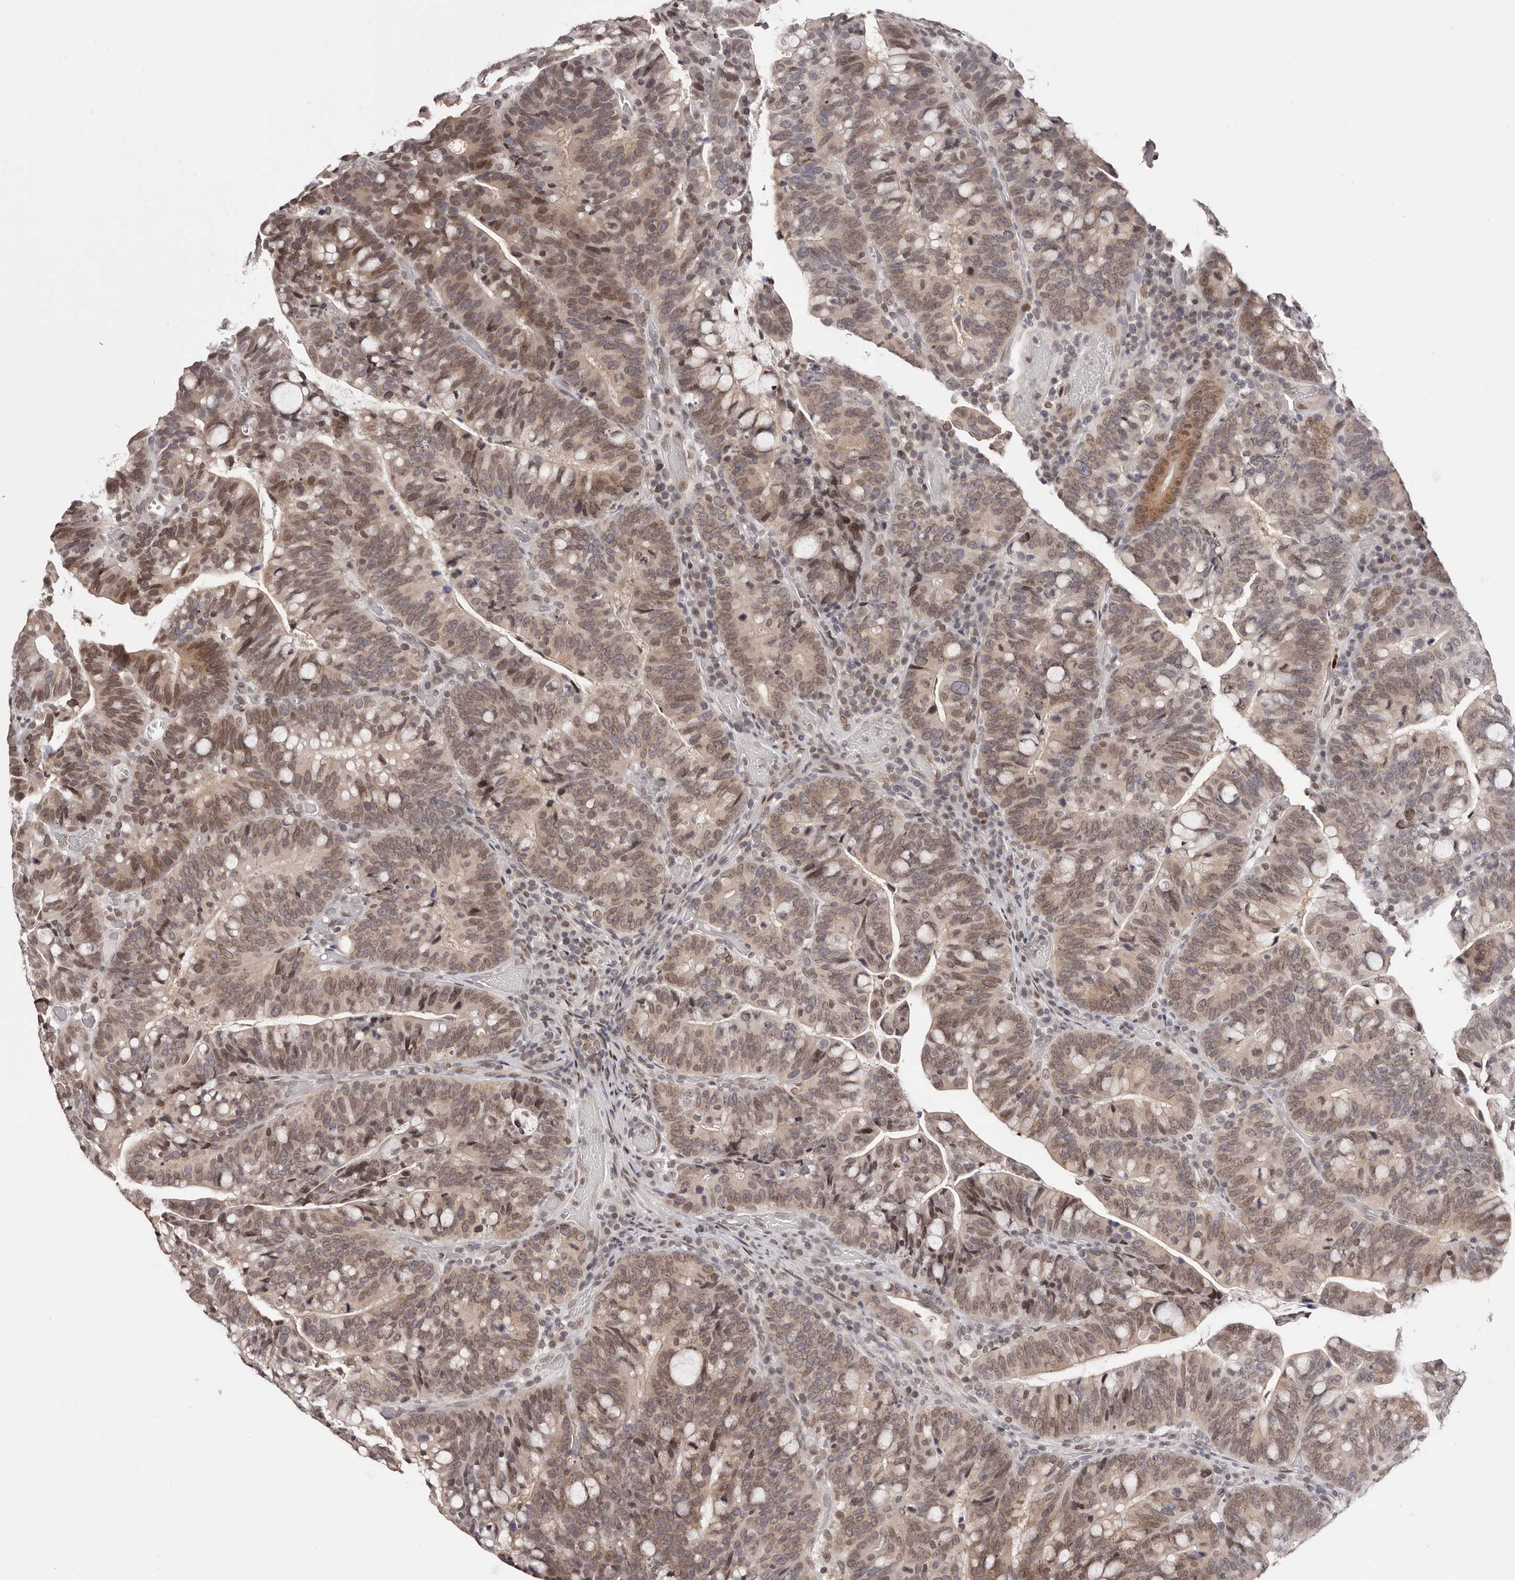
{"staining": {"intensity": "moderate", "quantity": ">75%", "location": "cytoplasmic/membranous,nuclear"}, "tissue": "colorectal cancer", "cell_type": "Tumor cells", "image_type": "cancer", "snomed": [{"axis": "morphology", "description": "Adenocarcinoma, NOS"}, {"axis": "topography", "description": "Colon"}], "caption": "Colorectal adenocarcinoma tissue reveals moderate cytoplasmic/membranous and nuclear positivity in about >75% of tumor cells, visualized by immunohistochemistry.", "gene": "NUP153", "patient": {"sex": "female", "age": 66}}